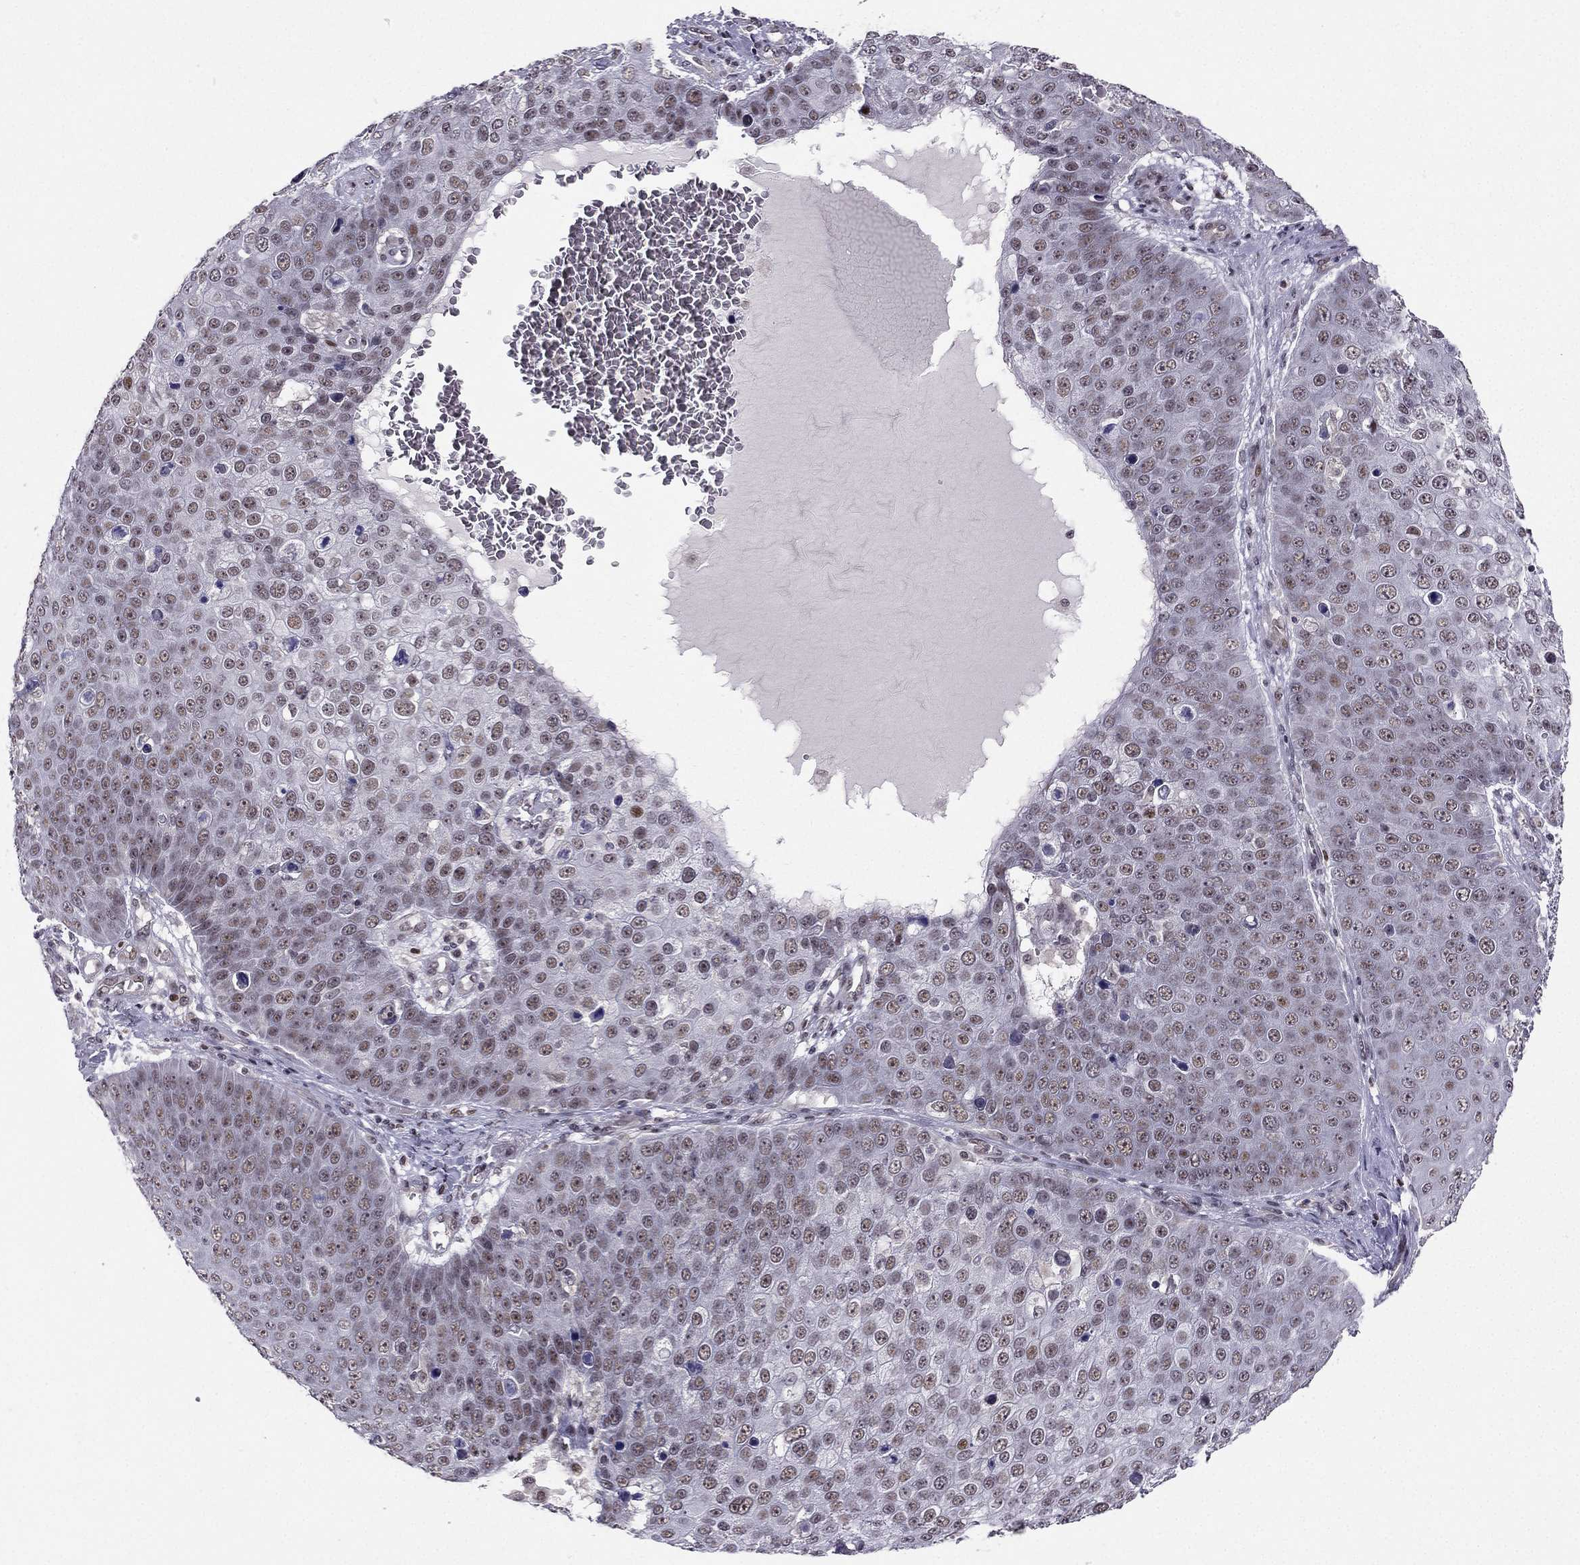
{"staining": {"intensity": "weak", "quantity": "25%-75%", "location": "nuclear"}, "tissue": "skin cancer", "cell_type": "Tumor cells", "image_type": "cancer", "snomed": [{"axis": "morphology", "description": "Squamous cell carcinoma, NOS"}, {"axis": "topography", "description": "Skin"}], "caption": "Protein expression analysis of skin cancer exhibits weak nuclear expression in approximately 25%-75% of tumor cells.", "gene": "RPRD2", "patient": {"sex": "male", "age": 71}}